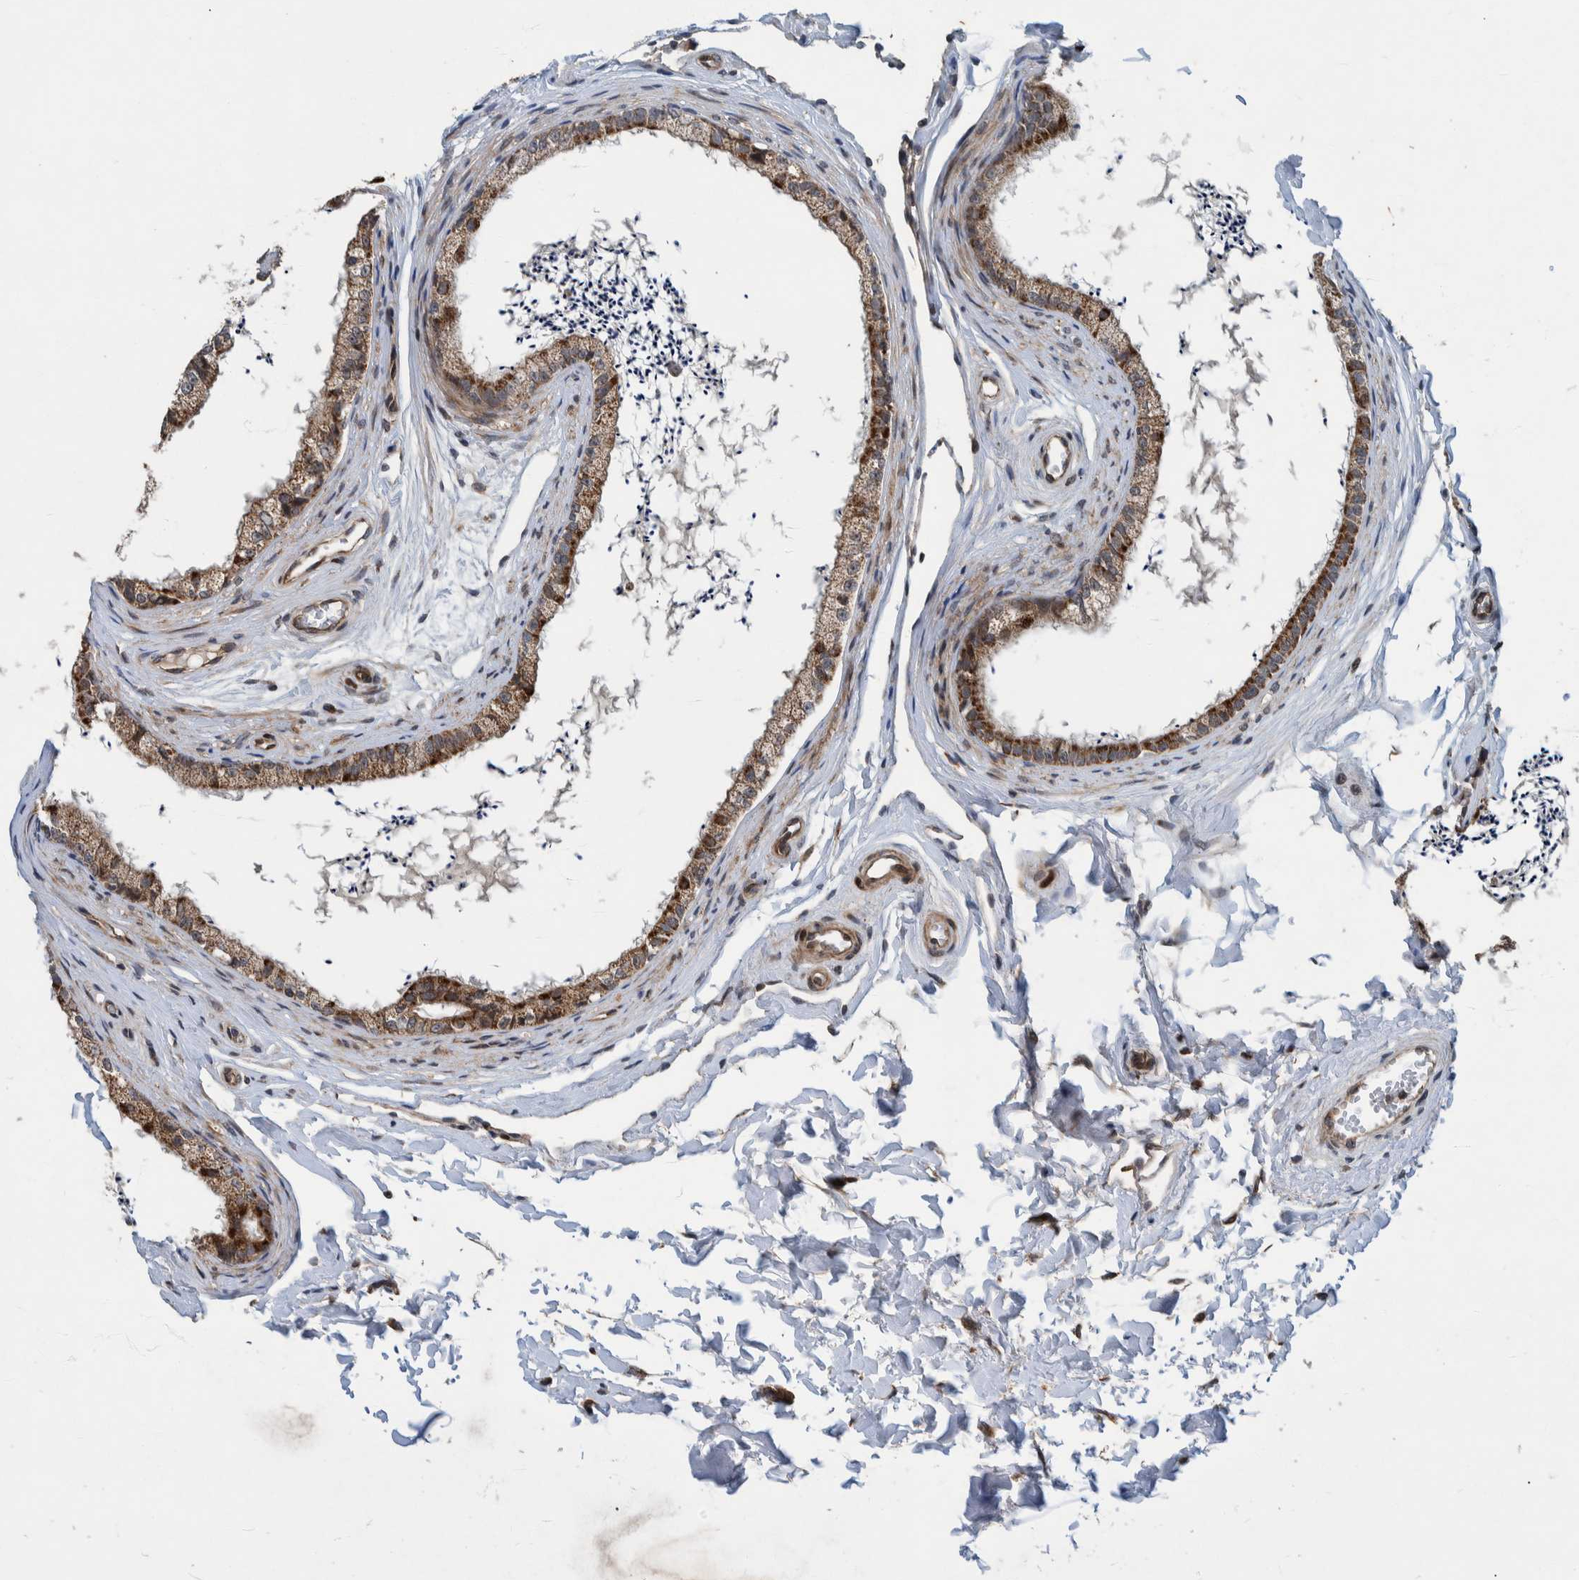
{"staining": {"intensity": "moderate", "quantity": ">75%", "location": "cytoplasmic/membranous"}, "tissue": "epididymis", "cell_type": "Glandular cells", "image_type": "normal", "snomed": [{"axis": "morphology", "description": "Normal tissue, NOS"}, {"axis": "topography", "description": "Epididymis"}], "caption": "A photomicrograph of epididymis stained for a protein reveals moderate cytoplasmic/membranous brown staining in glandular cells. Immunohistochemistry (ihc) stains the protein in brown and the nuclei are stained blue.", "gene": "MRPS7", "patient": {"sex": "male", "age": 56}}